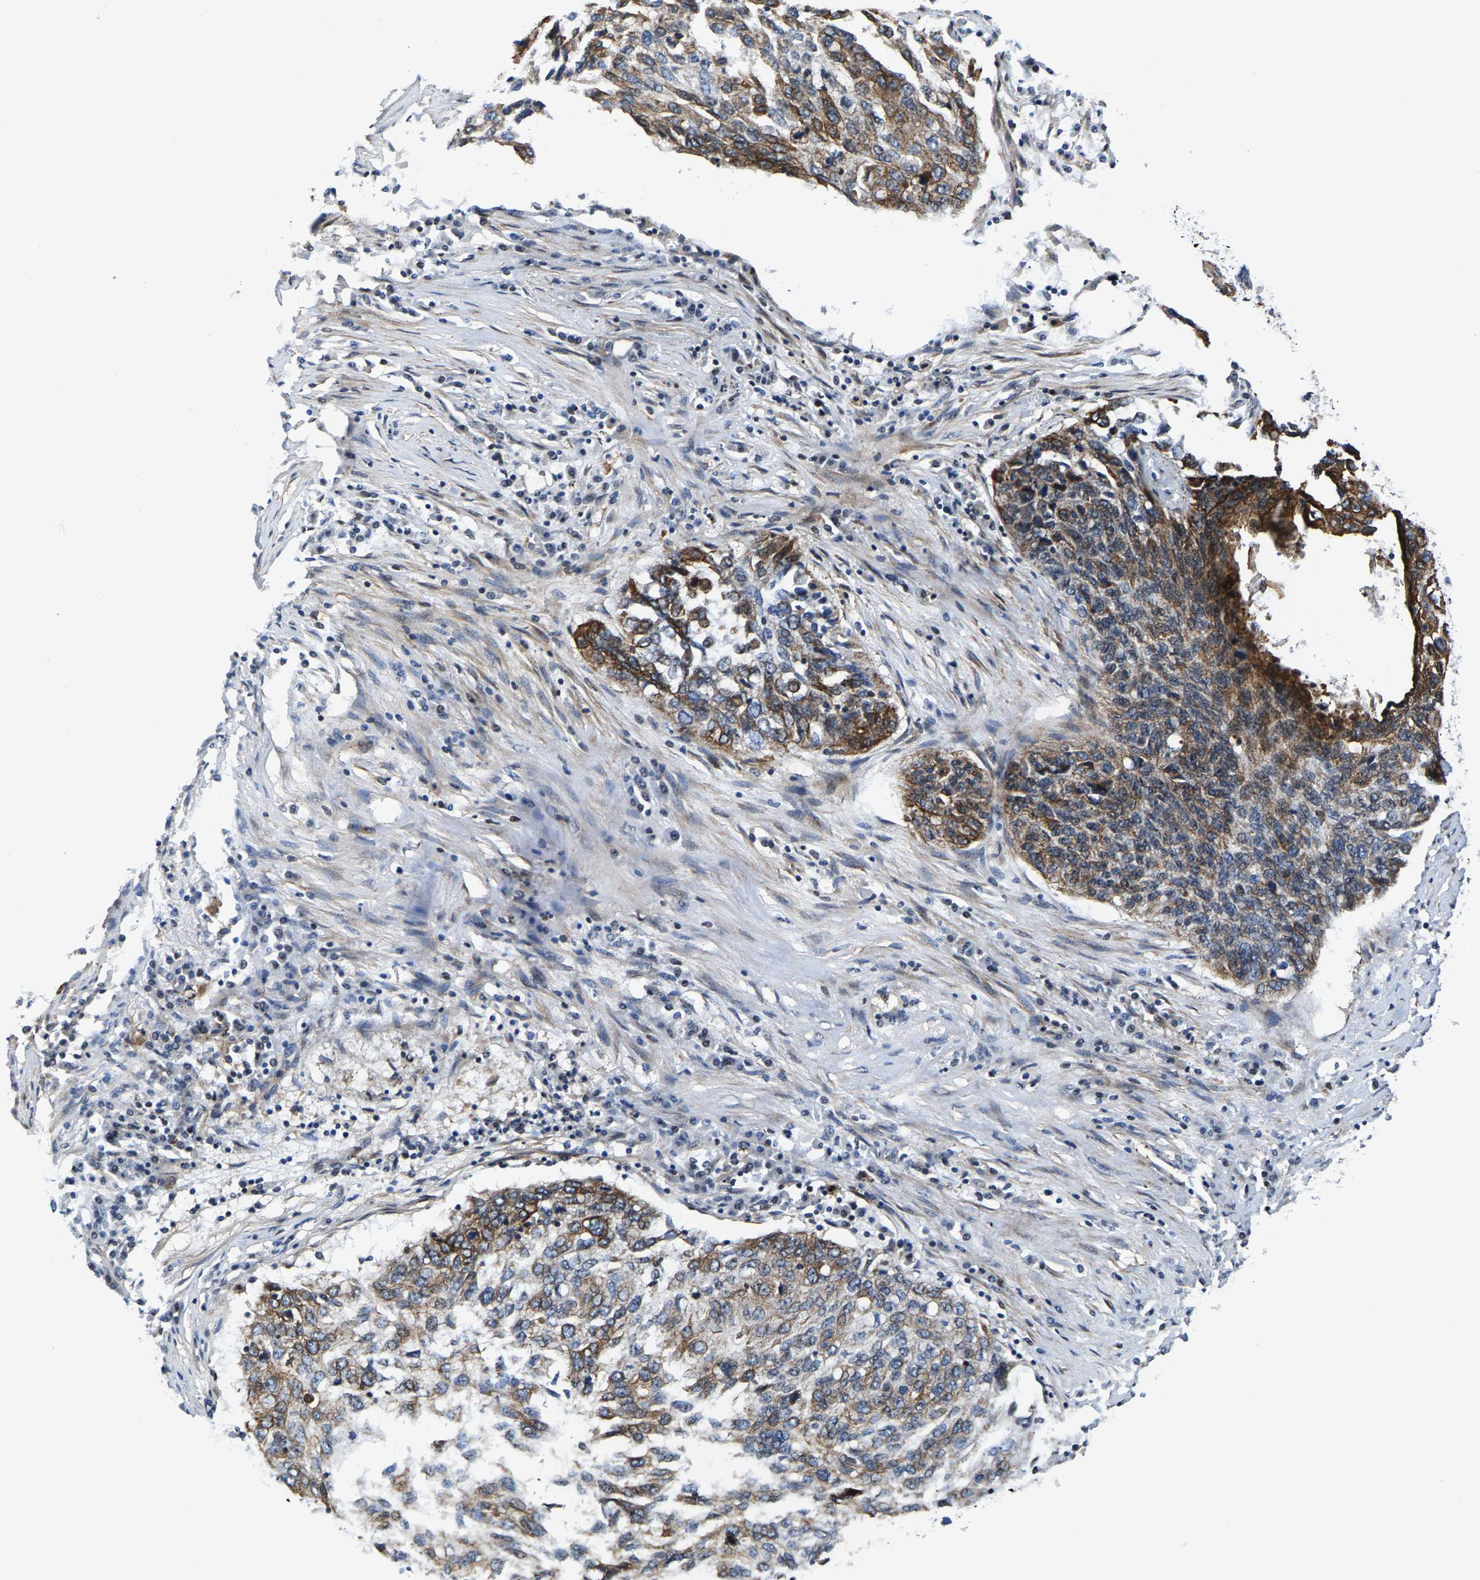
{"staining": {"intensity": "moderate", "quantity": ">75%", "location": "cytoplasmic/membranous"}, "tissue": "lung cancer", "cell_type": "Tumor cells", "image_type": "cancer", "snomed": [{"axis": "morphology", "description": "Squamous cell carcinoma, NOS"}, {"axis": "topography", "description": "Lung"}], "caption": "A histopathology image of human squamous cell carcinoma (lung) stained for a protein reveals moderate cytoplasmic/membranous brown staining in tumor cells. (Brightfield microscopy of DAB IHC at high magnification).", "gene": "GTPBP10", "patient": {"sex": "female", "age": 63}}